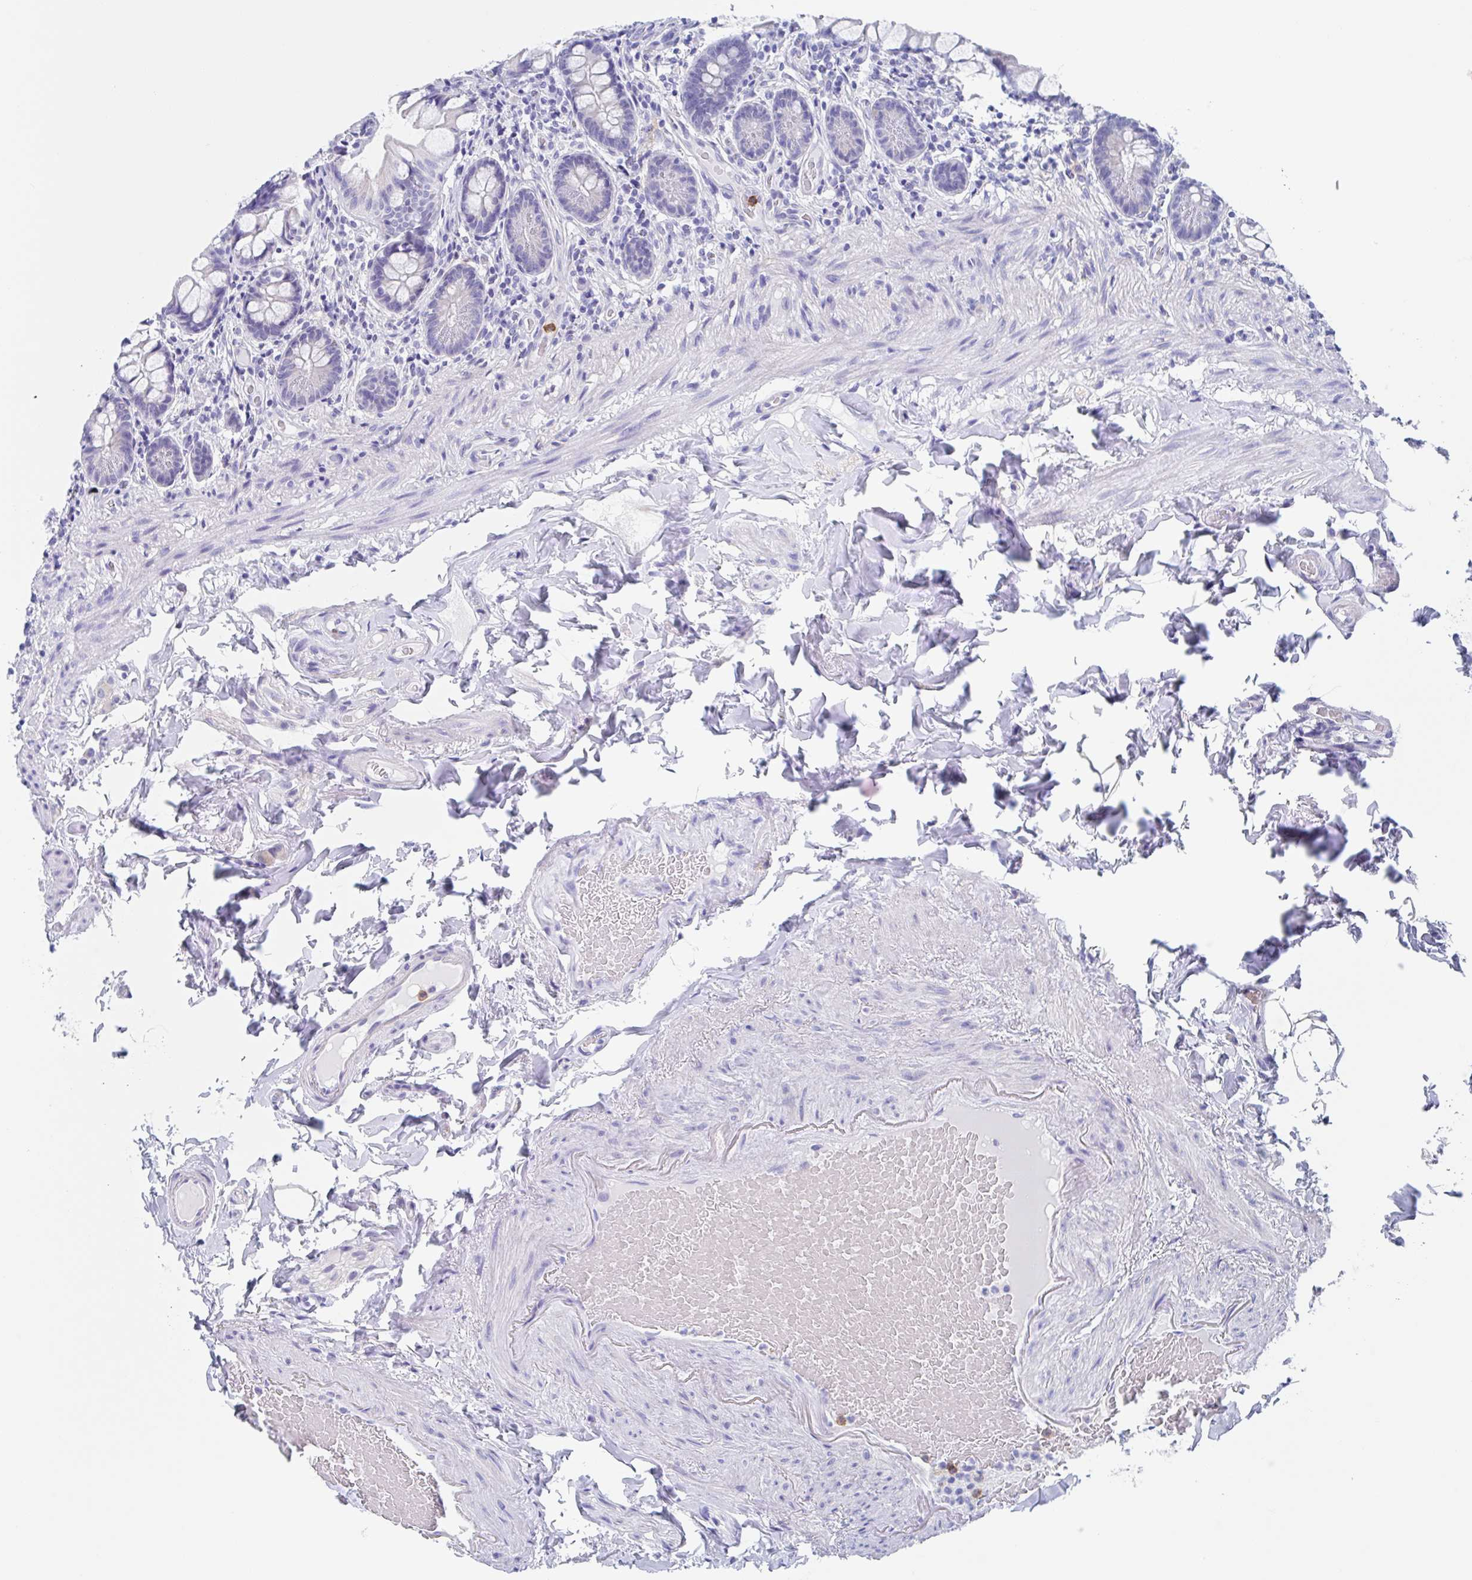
{"staining": {"intensity": "negative", "quantity": "none", "location": "none"}, "tissue": "small intestine", "cell_type": "Glandular cells", "image_type": "normal", "snomed": [{"axis": "morphology", "description": "Normal tissue, NOS"}, {"axis": "topography", "description": "Small intestine"}], "caption": "Human small intestine stained for a protein using immunohistochemistry demonstrates no staining in glandular cells.", "gene": "FCGR3A", "patient": {"sex": "male", "age": 70}}